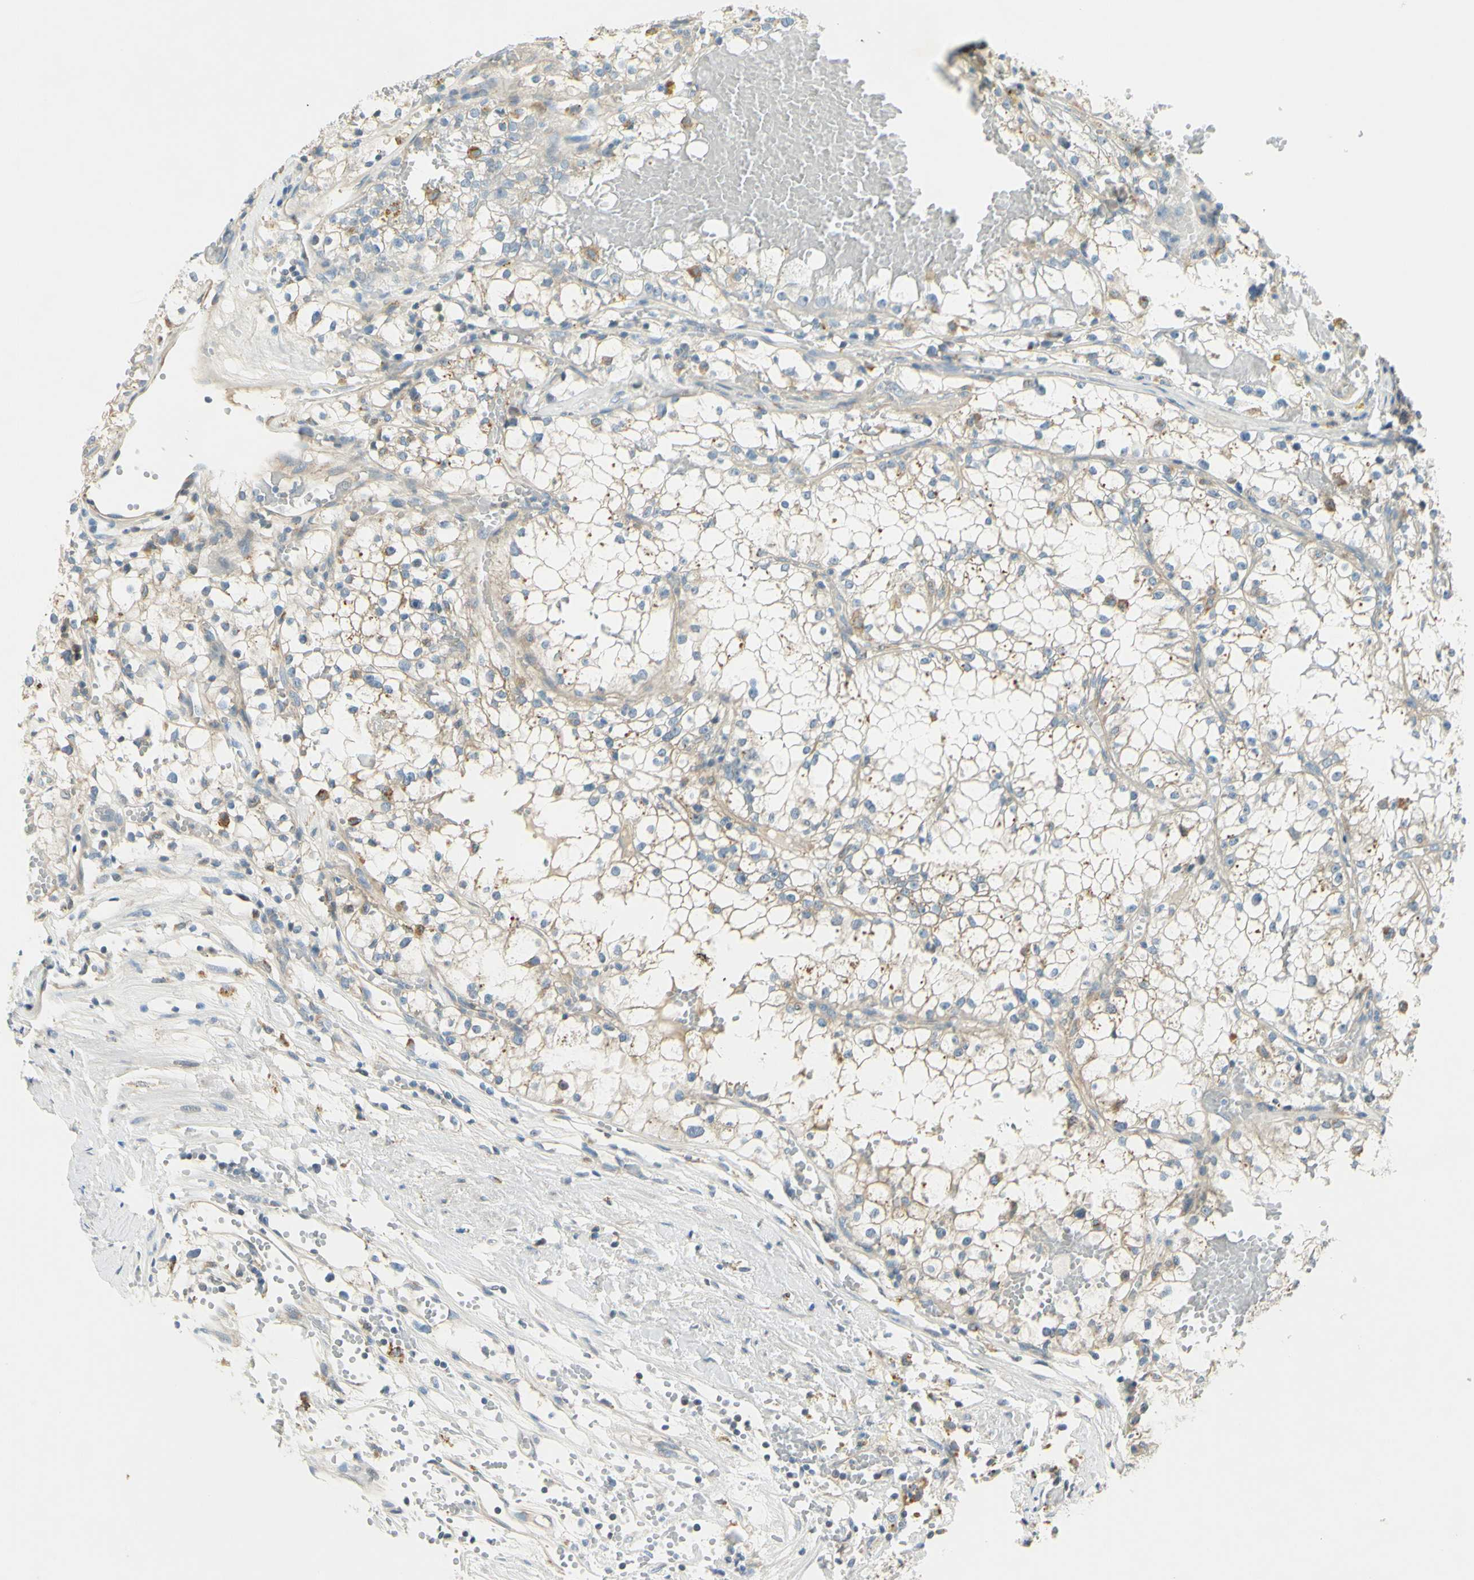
{"staining": {"intensity": "negative", "quantity": "none", "location": "none"}, "tissue": "renal cancer", "cell_type": "Tumor cells", "image_type": "cancer", "snomed": [{"axis": "morphology", "description": "Adenocarcinoma, NOS"}, {"axis": "topography", "description": "Kidney"}], "caption": "Immunohistochemistry (IHC) of renal cancer (adenocarcinoma) displays no positivity in tumor cells.", "gene": "LAMA3", "patient": {"sex": "male", "age": 56}}